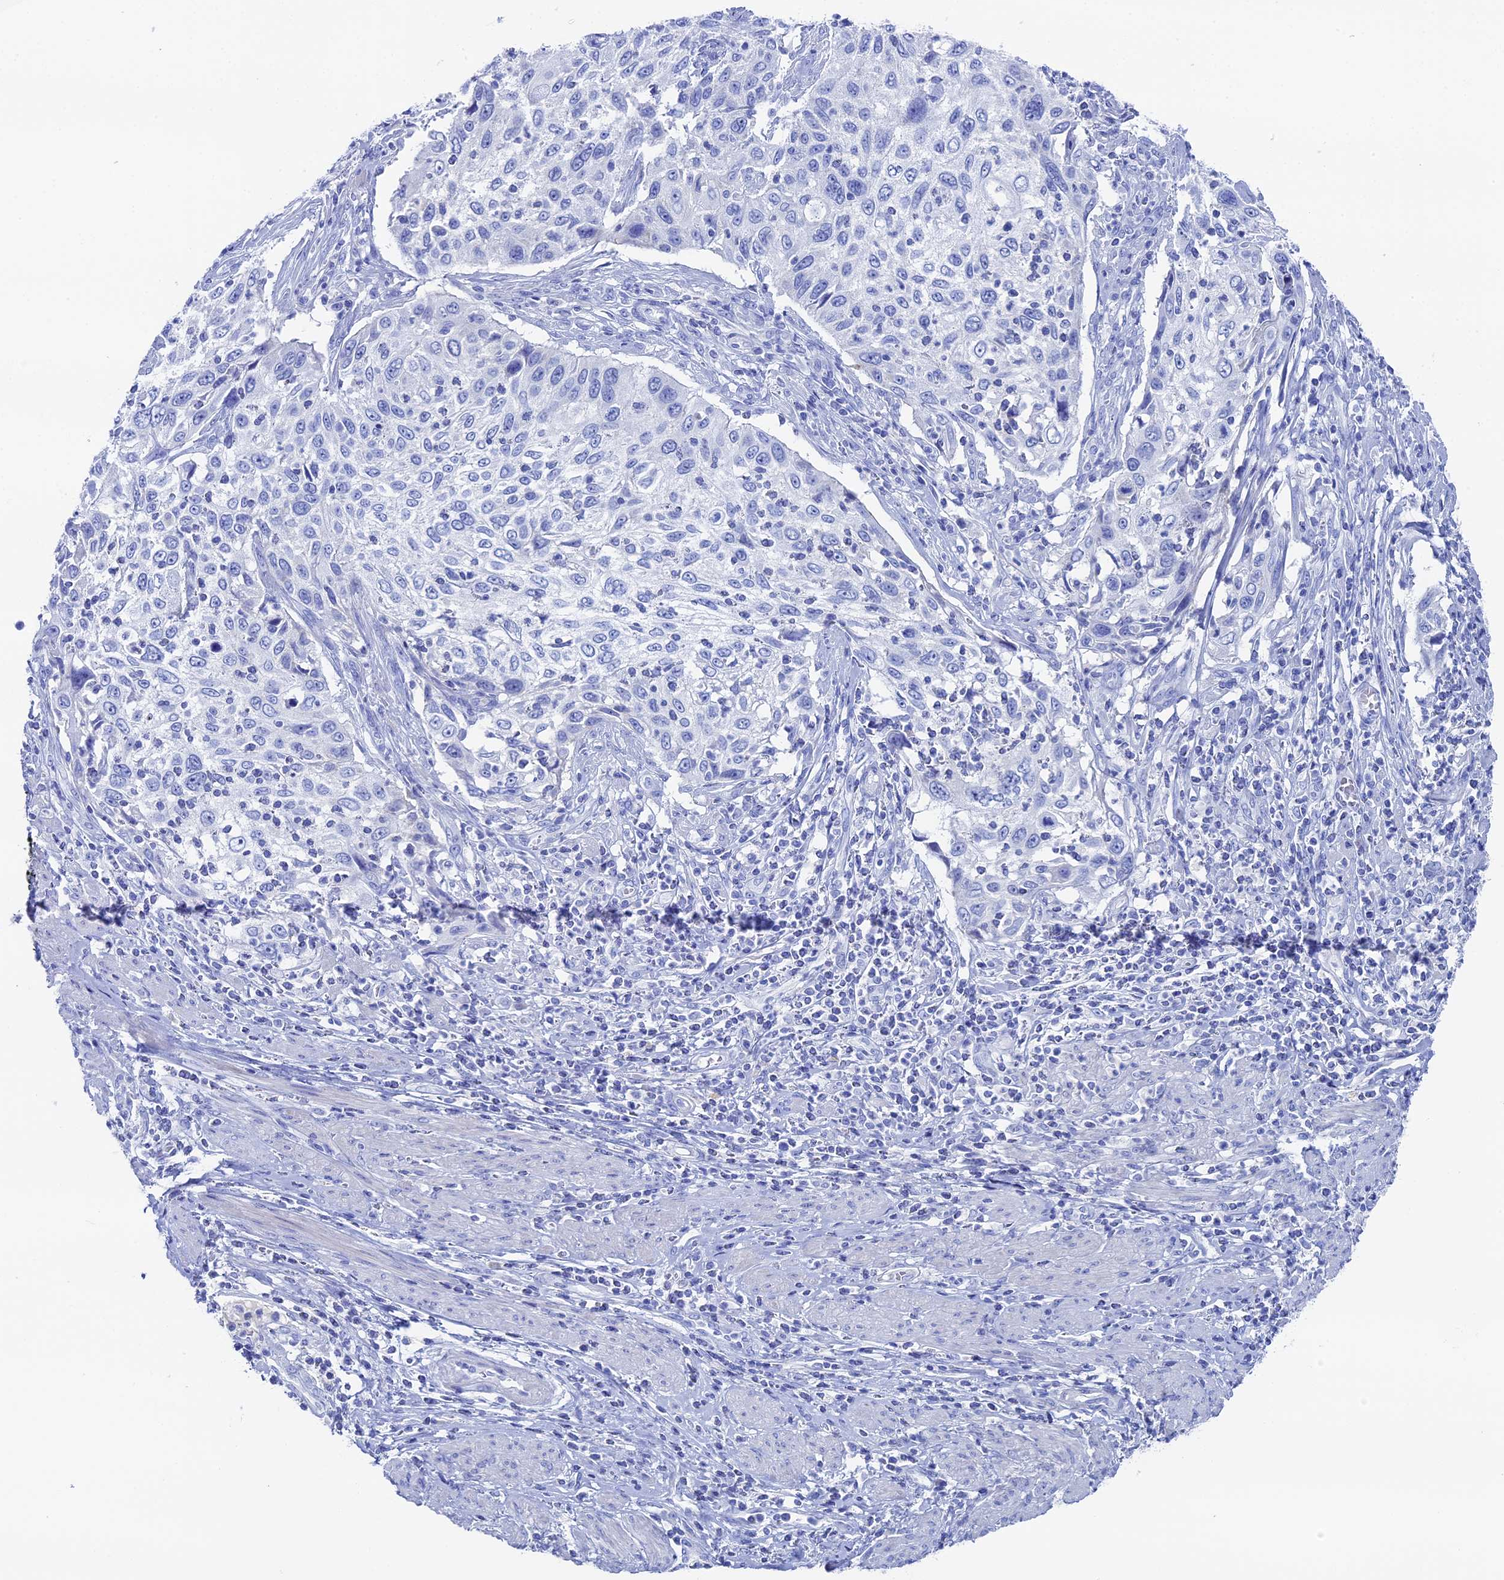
{"staining": {"intensity": "negative", "quantity": "none", "location": "none"}, "tissue": "cervical cancer", "cell_type": "Tumor cells", "image_type": "cancer", "snomed": [{"axis": "morphology", "description": "Squamous cell carcinoma, NOS"}, {"axis": "topography", "description": "Cervix"}], "caption": "Immunohistochemistry (IHC) micrograph of cervical squamous cell carcinoma stained for a protein (brown), which demonstrates no positivity in tumor cells.", "gene": "UNC119", "patient": {"sex": "female", "age": 70}}